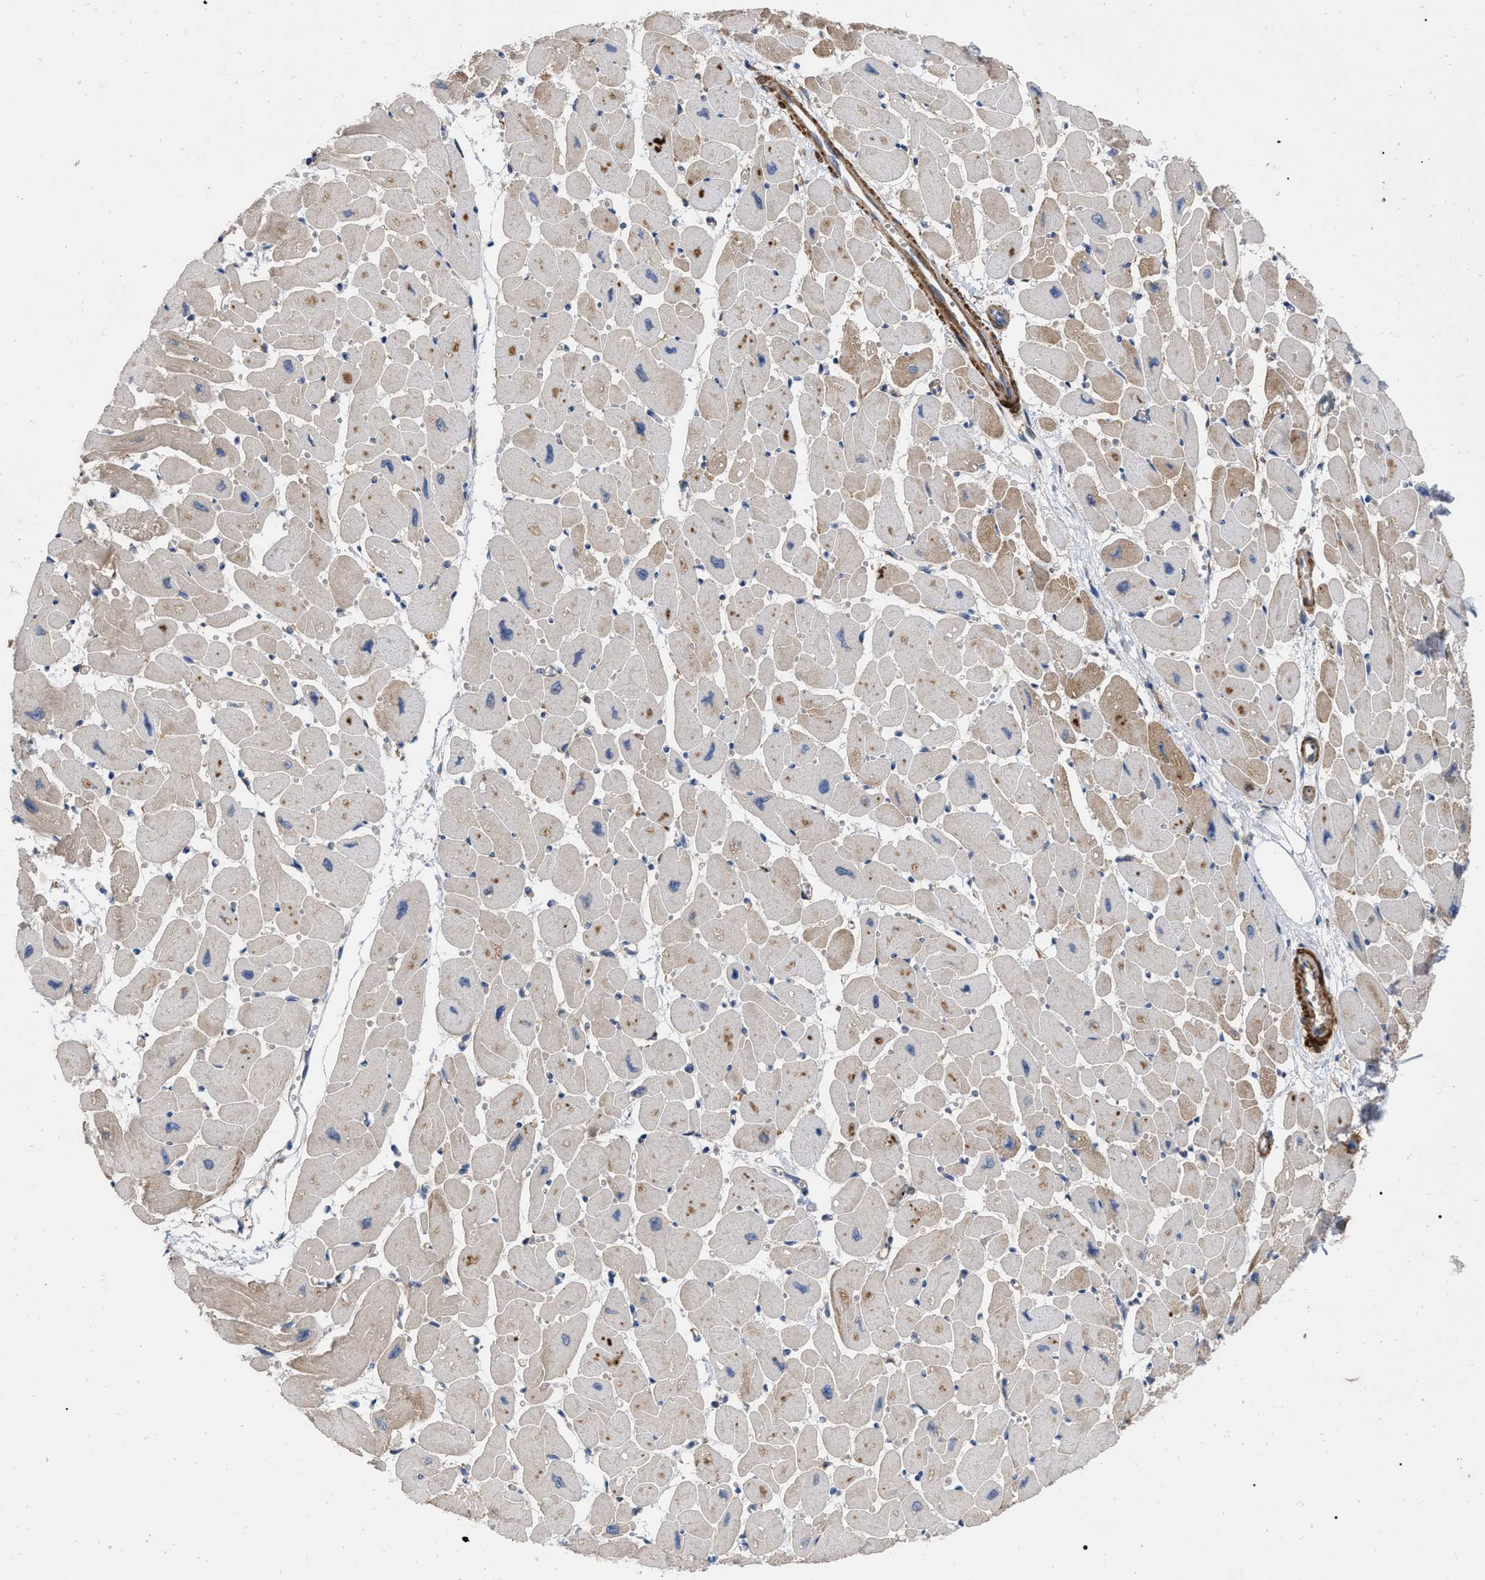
{"staining": {"intensity": "moderate", "quantity": "25%-75%", "location": "cytoplasmic/membranous"}, "tissue": "heart muscle", "cell_type": "Cardiomyocytes", "image_type": "normal", "snomed": [{"axis": "morphology", "description": "Normal tissue, NOS"}, {"axis": "topography", "description": "Heart"}], "caption": "Immunohistochemical staining of benign heart muscle shows medium levels of moderate cytoplasmic/membranous staining in about 25%-75% of cardiomyocytes.", "gene": "RABEP1", "patient": {"sex": "female", "age": 54}}